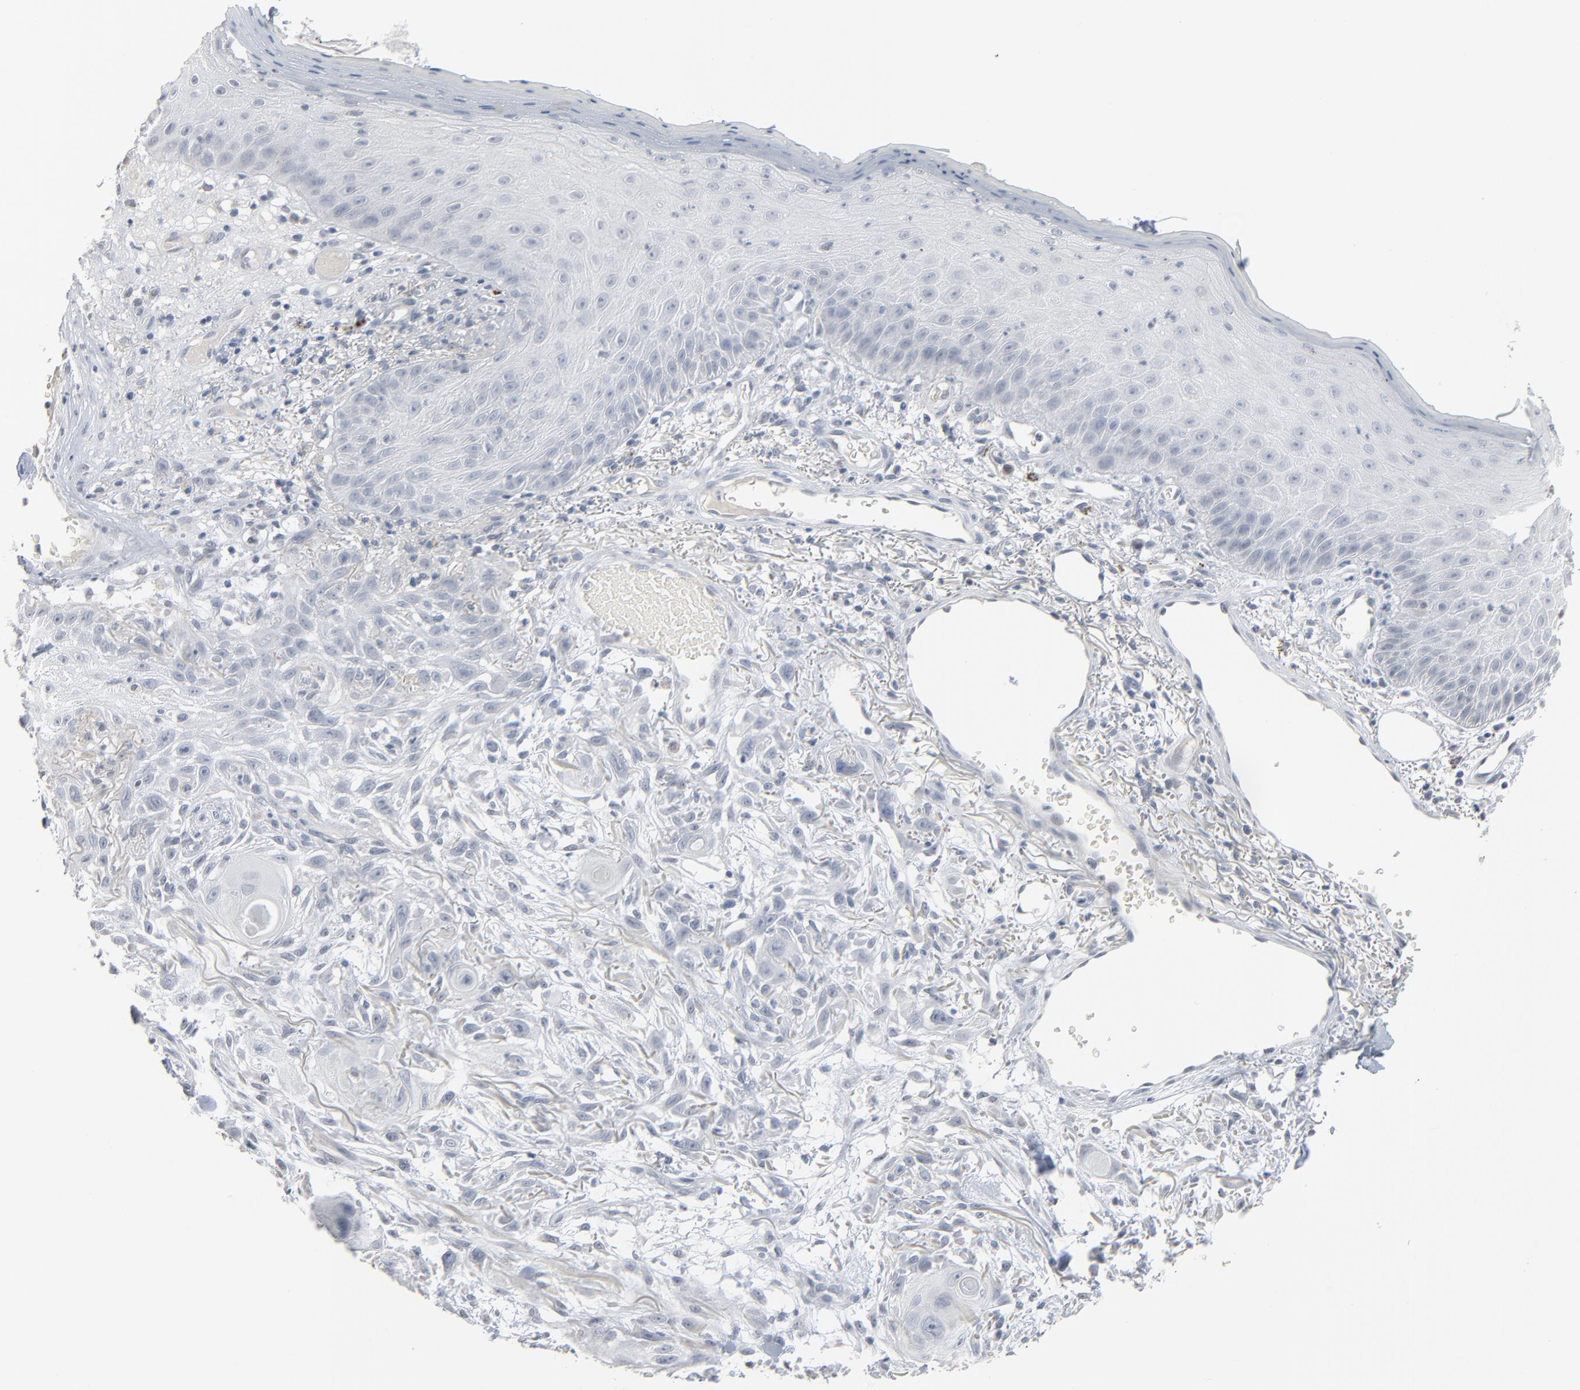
{"staining": {"intensity": "negative", "quantity": "none", "location": "none"}, "tissue": "skin cancer", "cell_type": "Tumor cells", "image_type": "cancer", "snomed": [{"axis": "morphology", "description": "Squamous cell carcinoma, NOS"}, {"axis": "topography", "description": "Skin"}], "caption": "An image of human squamous cell carcinoma (skin) is negative for staining in tumor cells.", "gene": "SAGE1", "patient": {"sex": "female", "age": 59}}